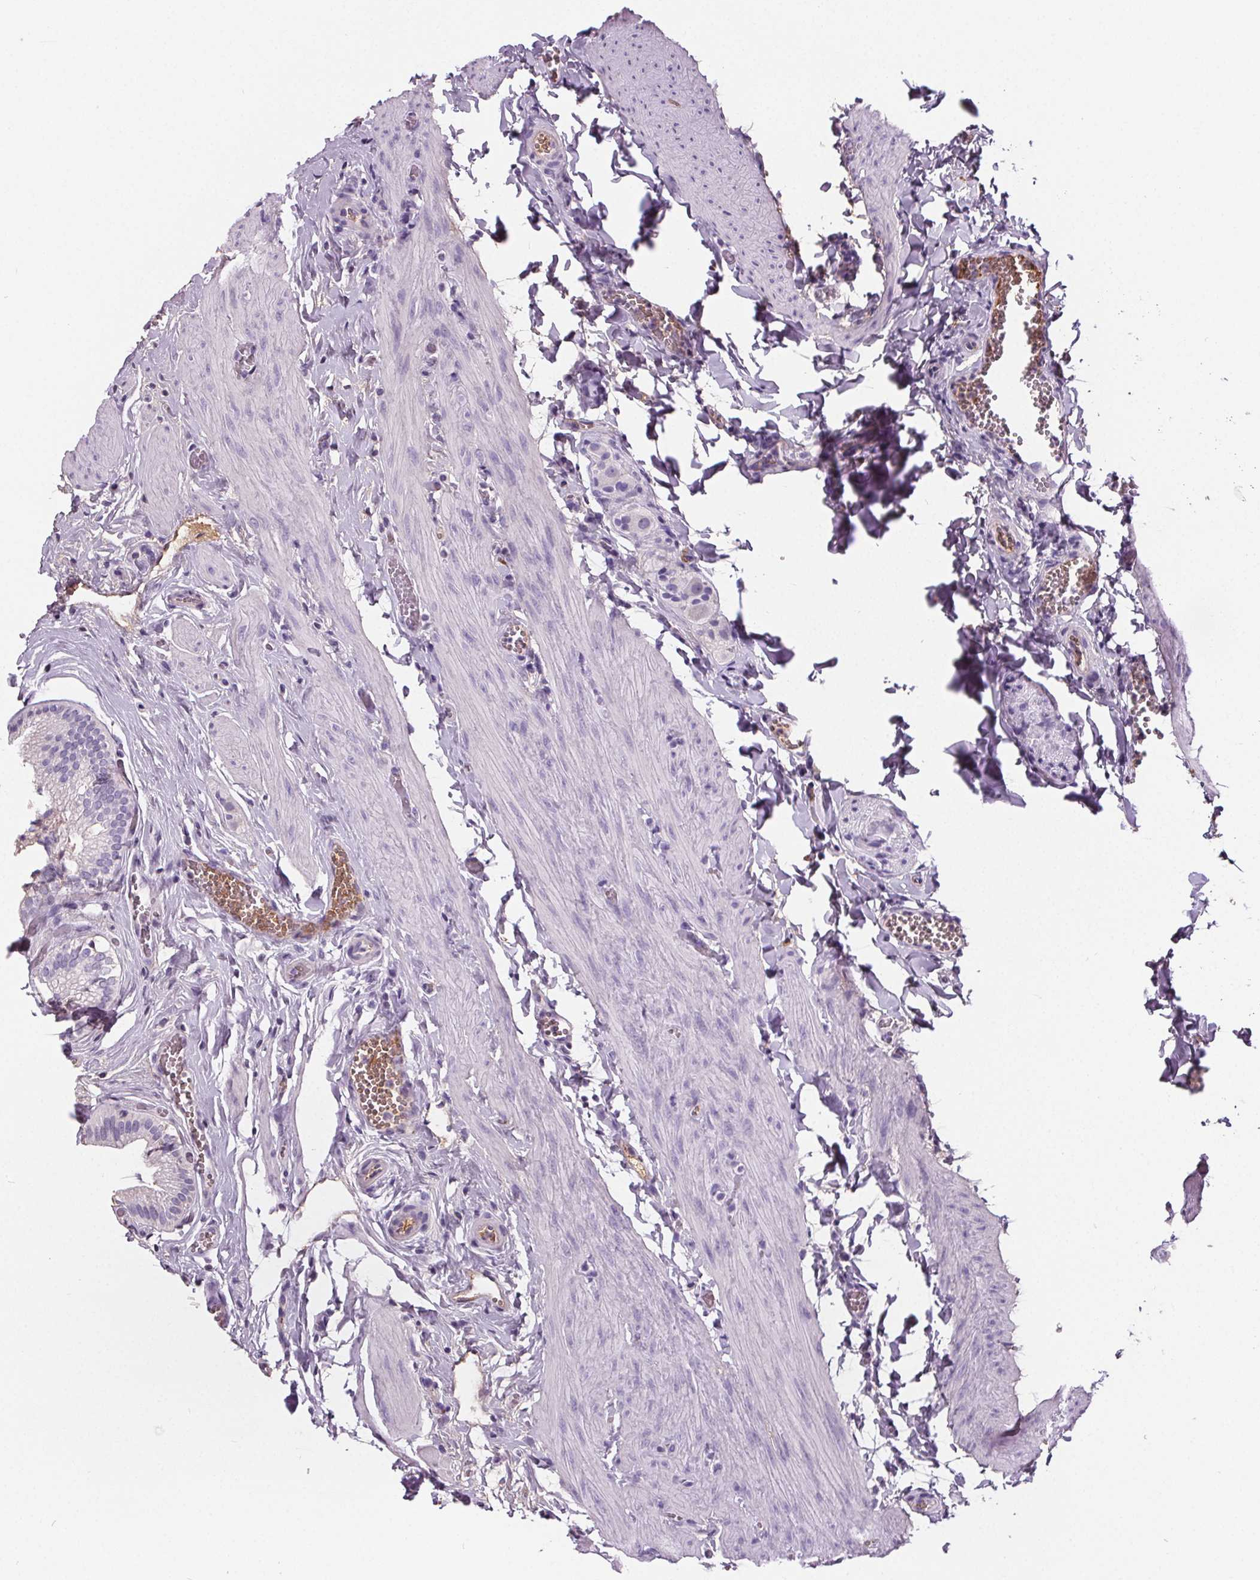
{"staining": {"intensity": "negative", "quantity": "none", "location": "none"}, "tissue": "gallbladder", "cell_type": "Glandular cells", "image_type": "normal", "snomed": [{"axis": "morphology", "description": "Normal tissue, NOS"}, {"axis": "topography", "description": "Gallbladder"}, {"axis": "topography", "description": "Peripheral nerve tissue"}], "caption": "Immunohistochemistry photomicrograph of normal gallbladder: human gallbladder stained with DAB reveals no significant protein positivity in glandular cells. The staining was performed using DAB to visualize the protein expression in brown, while the nuclei were stained in blue with hematoxylin (Magnification: 20x).", "gene": "CD5L", "patient": {"sex": "male", "age": 17}}